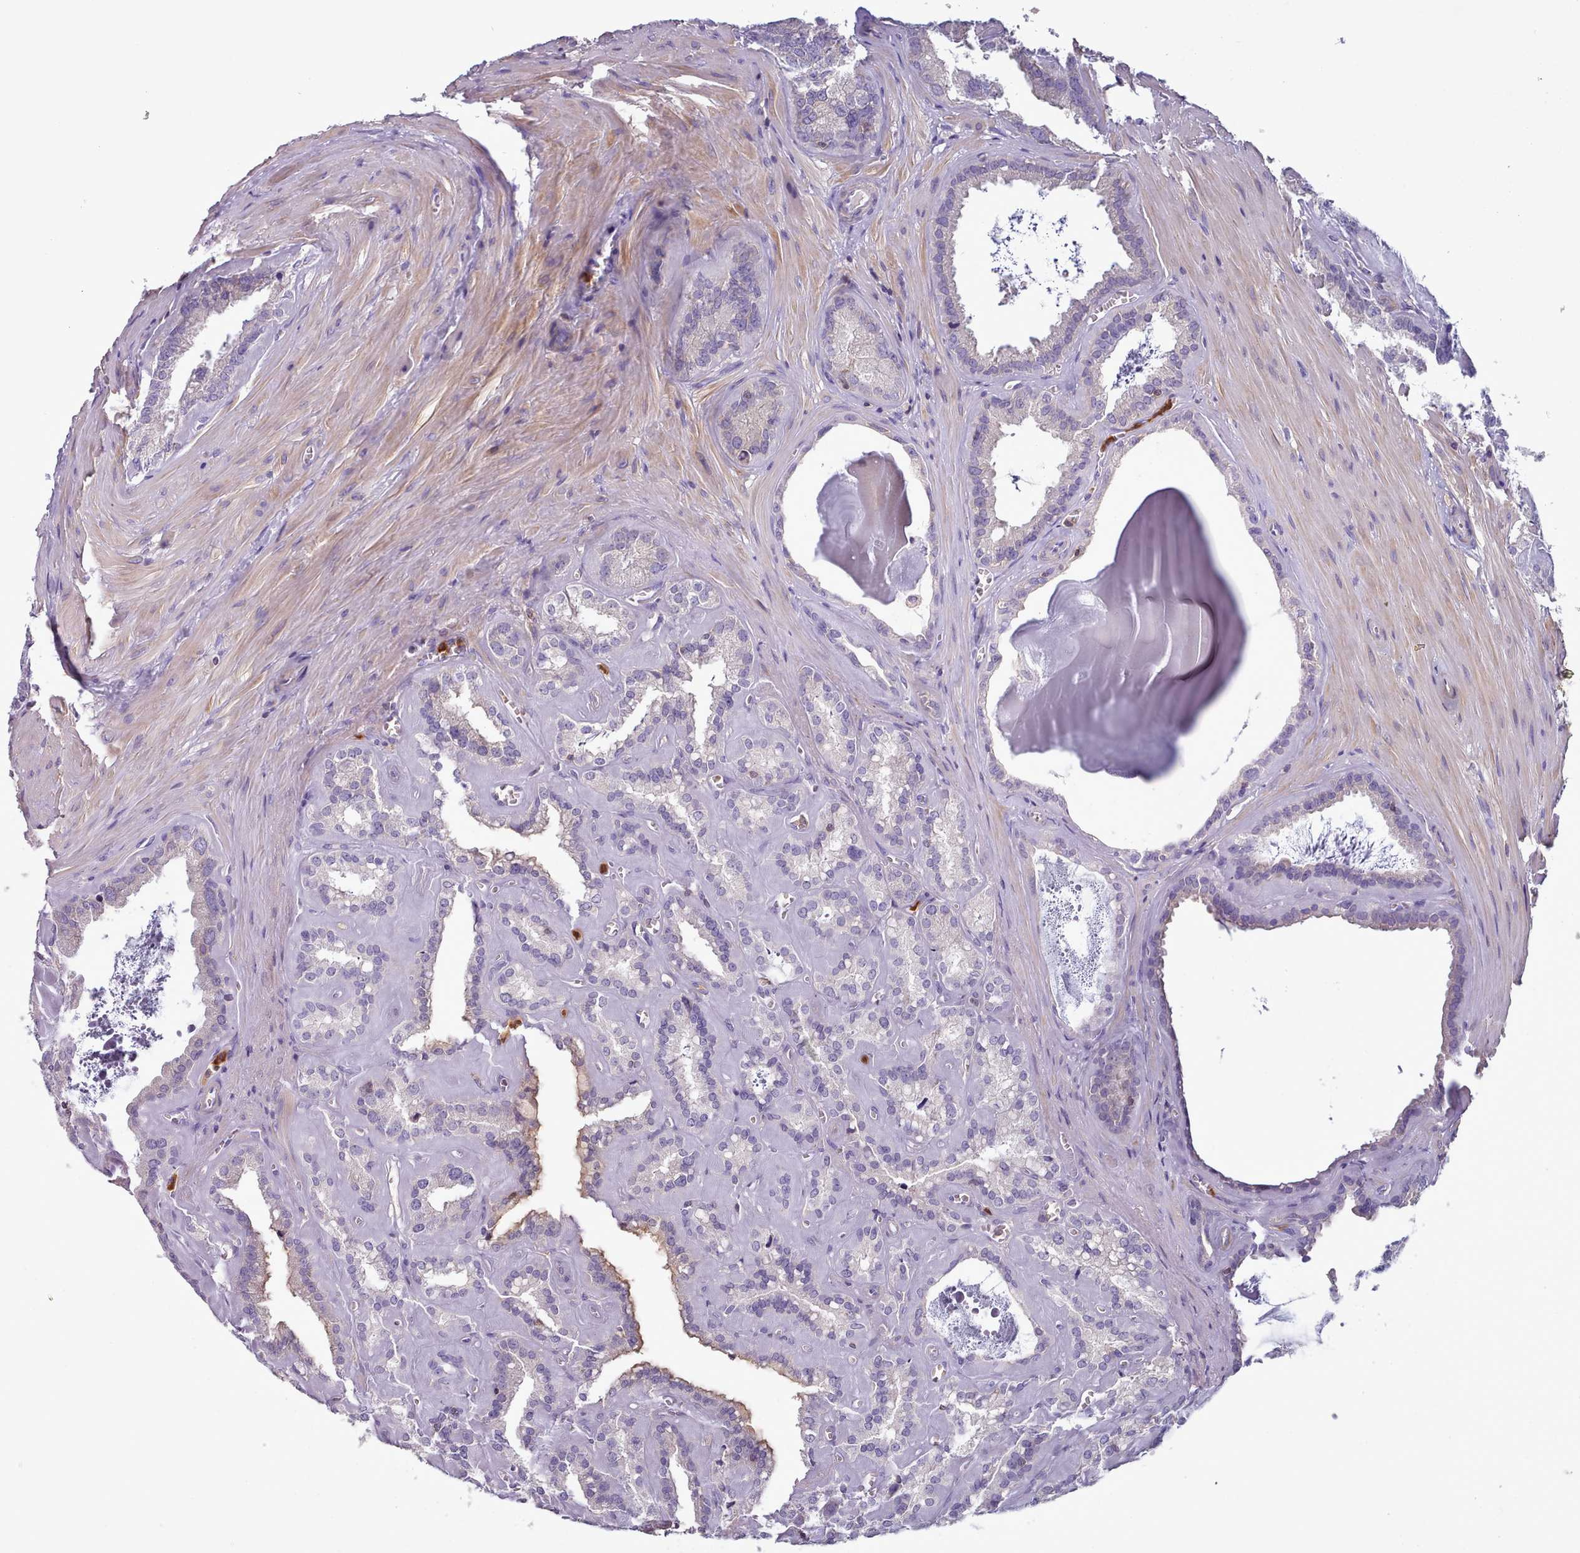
{"staining": {"intensity": "moderate", "quantity": "<25%", "location": "cytoplasmic/membranous"}, "tissue": "seminal vesicle", "cell_type": "Glandular cells", "image_type": "normal", "snomed": [{"axis": "morphology", "description": "Normal tissue, NOS"}, {"axis": "topography", "description": "Prostate"}, {"axis": "topography", "description": "Seminal veicle"}], "caption": "Glandular cells exhibit moderate cytoplasmic/membranous staining in about <25% of cells in unremarkable seminal vesicle.", "gene": "RAC1", "patient": {"sex": "male", "age": 59}}